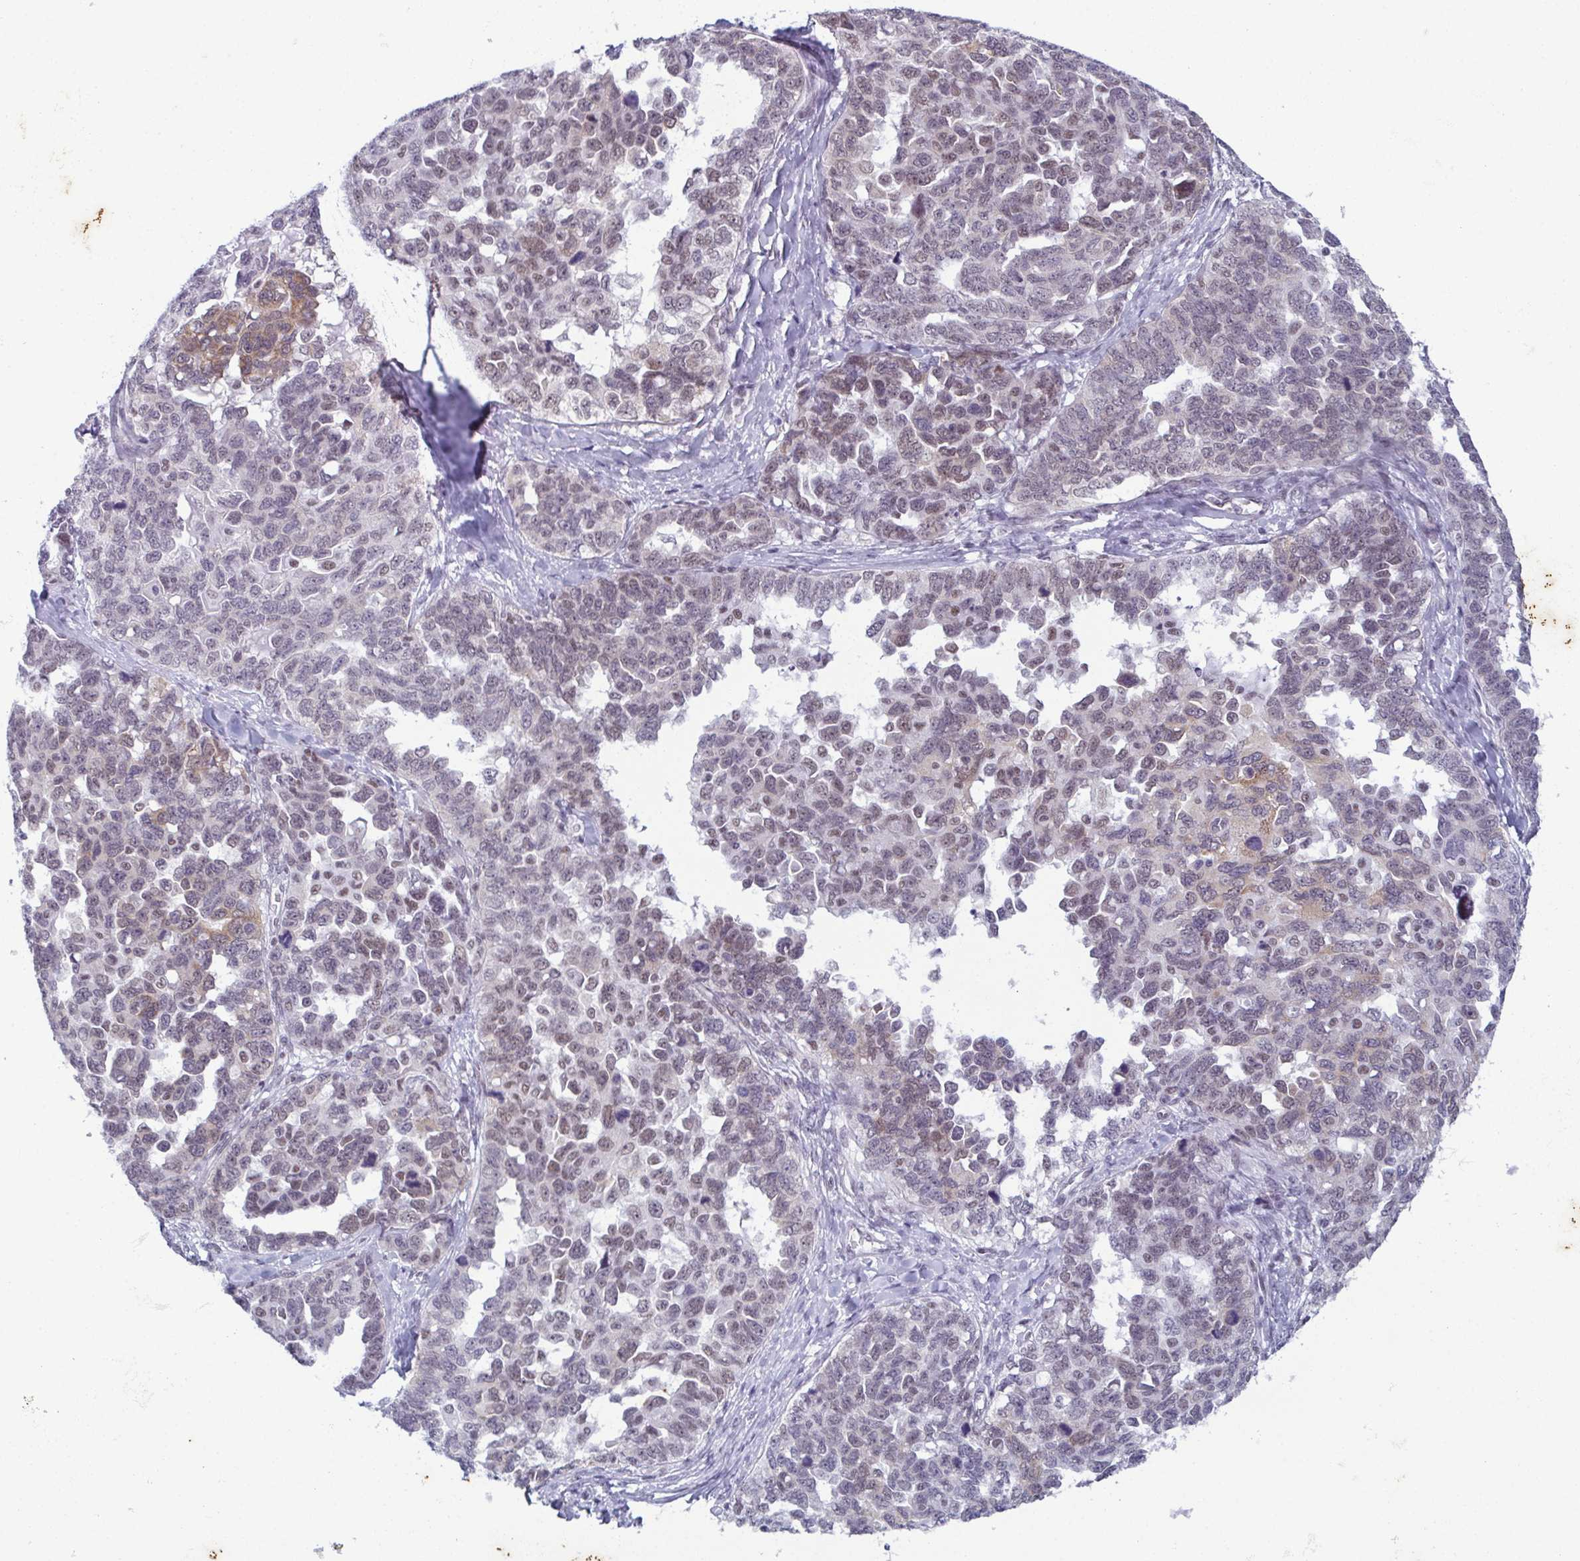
{"staining": {"intensity": "weak", "quantity": "25%-75%", "location": "nuclear"}, "tissue": "ovarian cancer", "cell_type": "Tumor cells", "image_type": "cancer", "snomed": [{"axis": "morphology", "description": "Cystadenocarcinoma, serous, NOS"}, {"axis": "topography", "description": "Ovary"}], "caption": "Ovarian cancer stained for a protein shows weak nuclear positivity in tumor cells. The protein of interest is stained brown, and the nuclei are stained in blue (DAB (3,3'-diaminobenzidine) IHC with brightfield microscopy, high magnification).", "gene": "RBM7", "patient": {"sex": "female", "age": 69}}